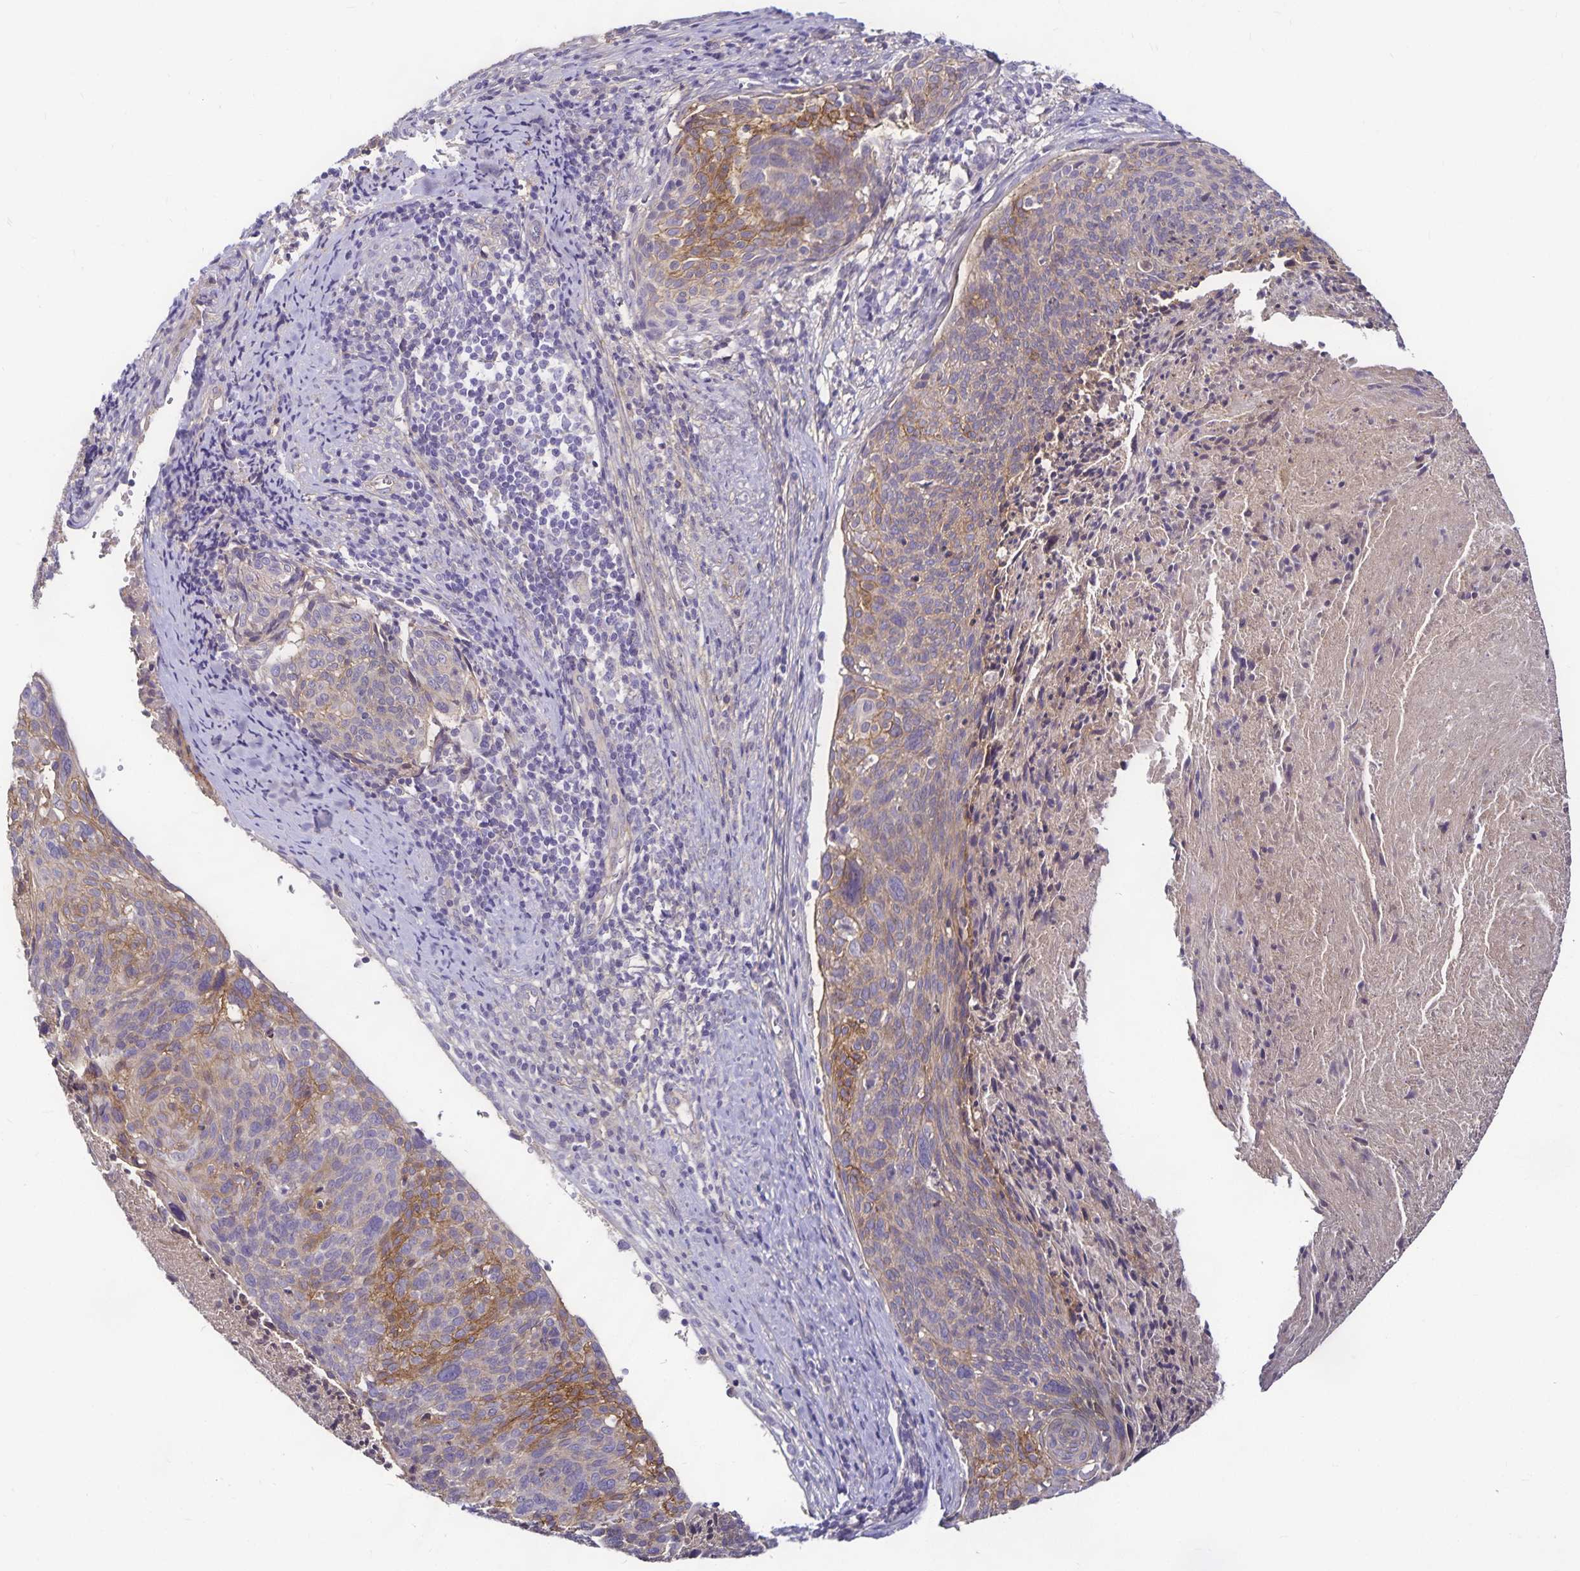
{"staining": {"intensity": "weak", "quantity": "<25%", "location": "cytoplasmic/membranous"}, "tissue": "cervical cancer", "cell_type": "Tumor cells", "image_type": "cancer", "snomed": [{"axis": "morphology", "description": "Squamous cell carcinoma, NOS"}, {"axis": "topography", "description": "Cervix"}], "caption": "Immunohistochemistry (IHC) histopathology image of human cervical cancer (squamous cell carcinoma) stained for a protein (brown), which exhibits no positivity in tumor cells.", "gene": "GNG12", "patient": {"sex": "female", "age": 49}}